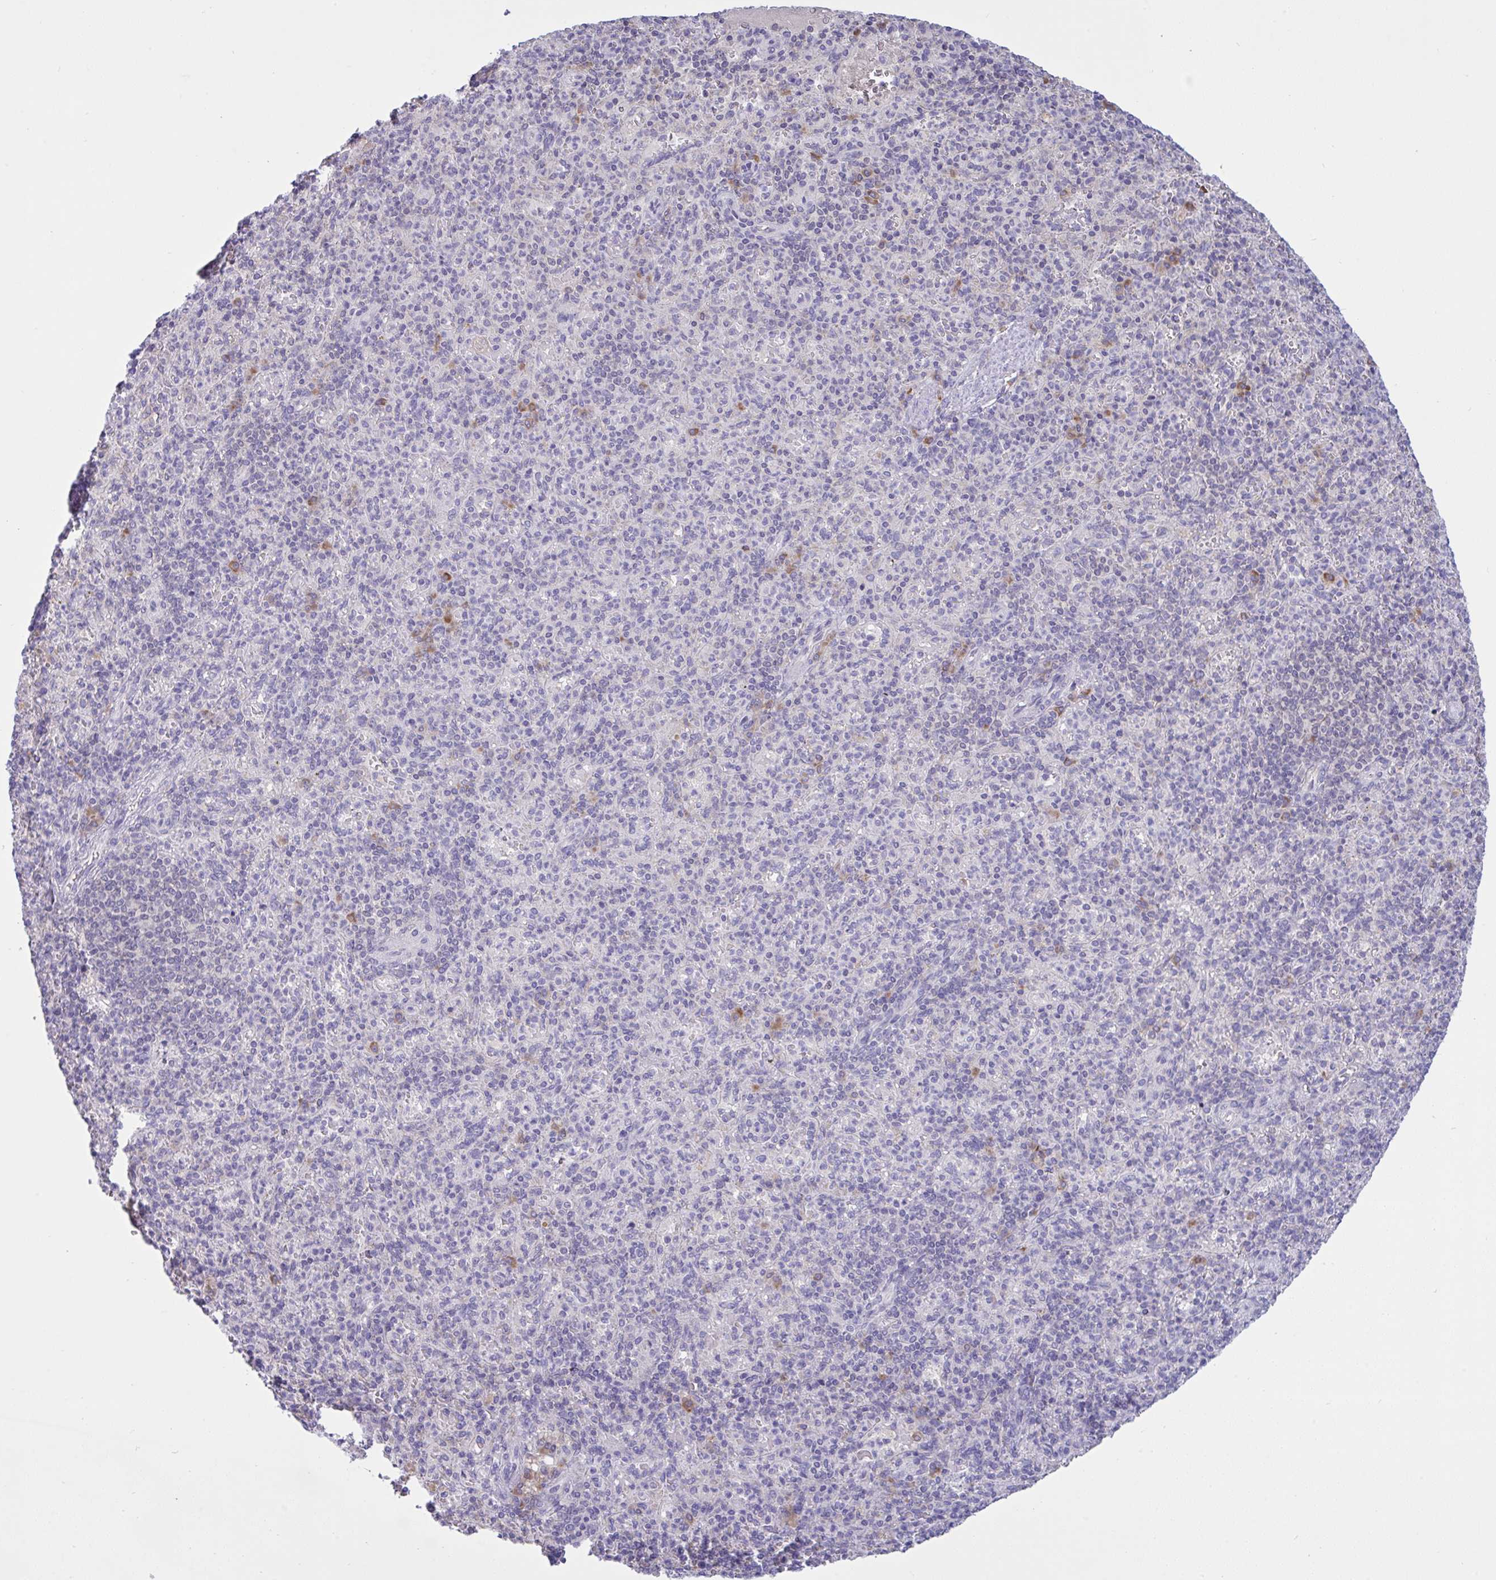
{"staining": {"intensity": "moderate", "quantity": "<25%", "location": "cytoplasmic/membranous"}, "tissue": "spleen", "cell_type": "Cells in red pulp", "image_type": "normal", "snomed": [{"axis": "morphology", "description": "Normal tissue, NOS"}, {"axis": "topography", "description": "Spleen"}], "caption": "A high-resolution photomicrograph shows immunohistochemistry (IHC) staining of normal spleen, which exhibits moderate cytoplasmic/membranous positivity in about <25% of cells in red pulp.", "gene": "TMEM41A", "patient": {"sex": "female", "age": 74}}